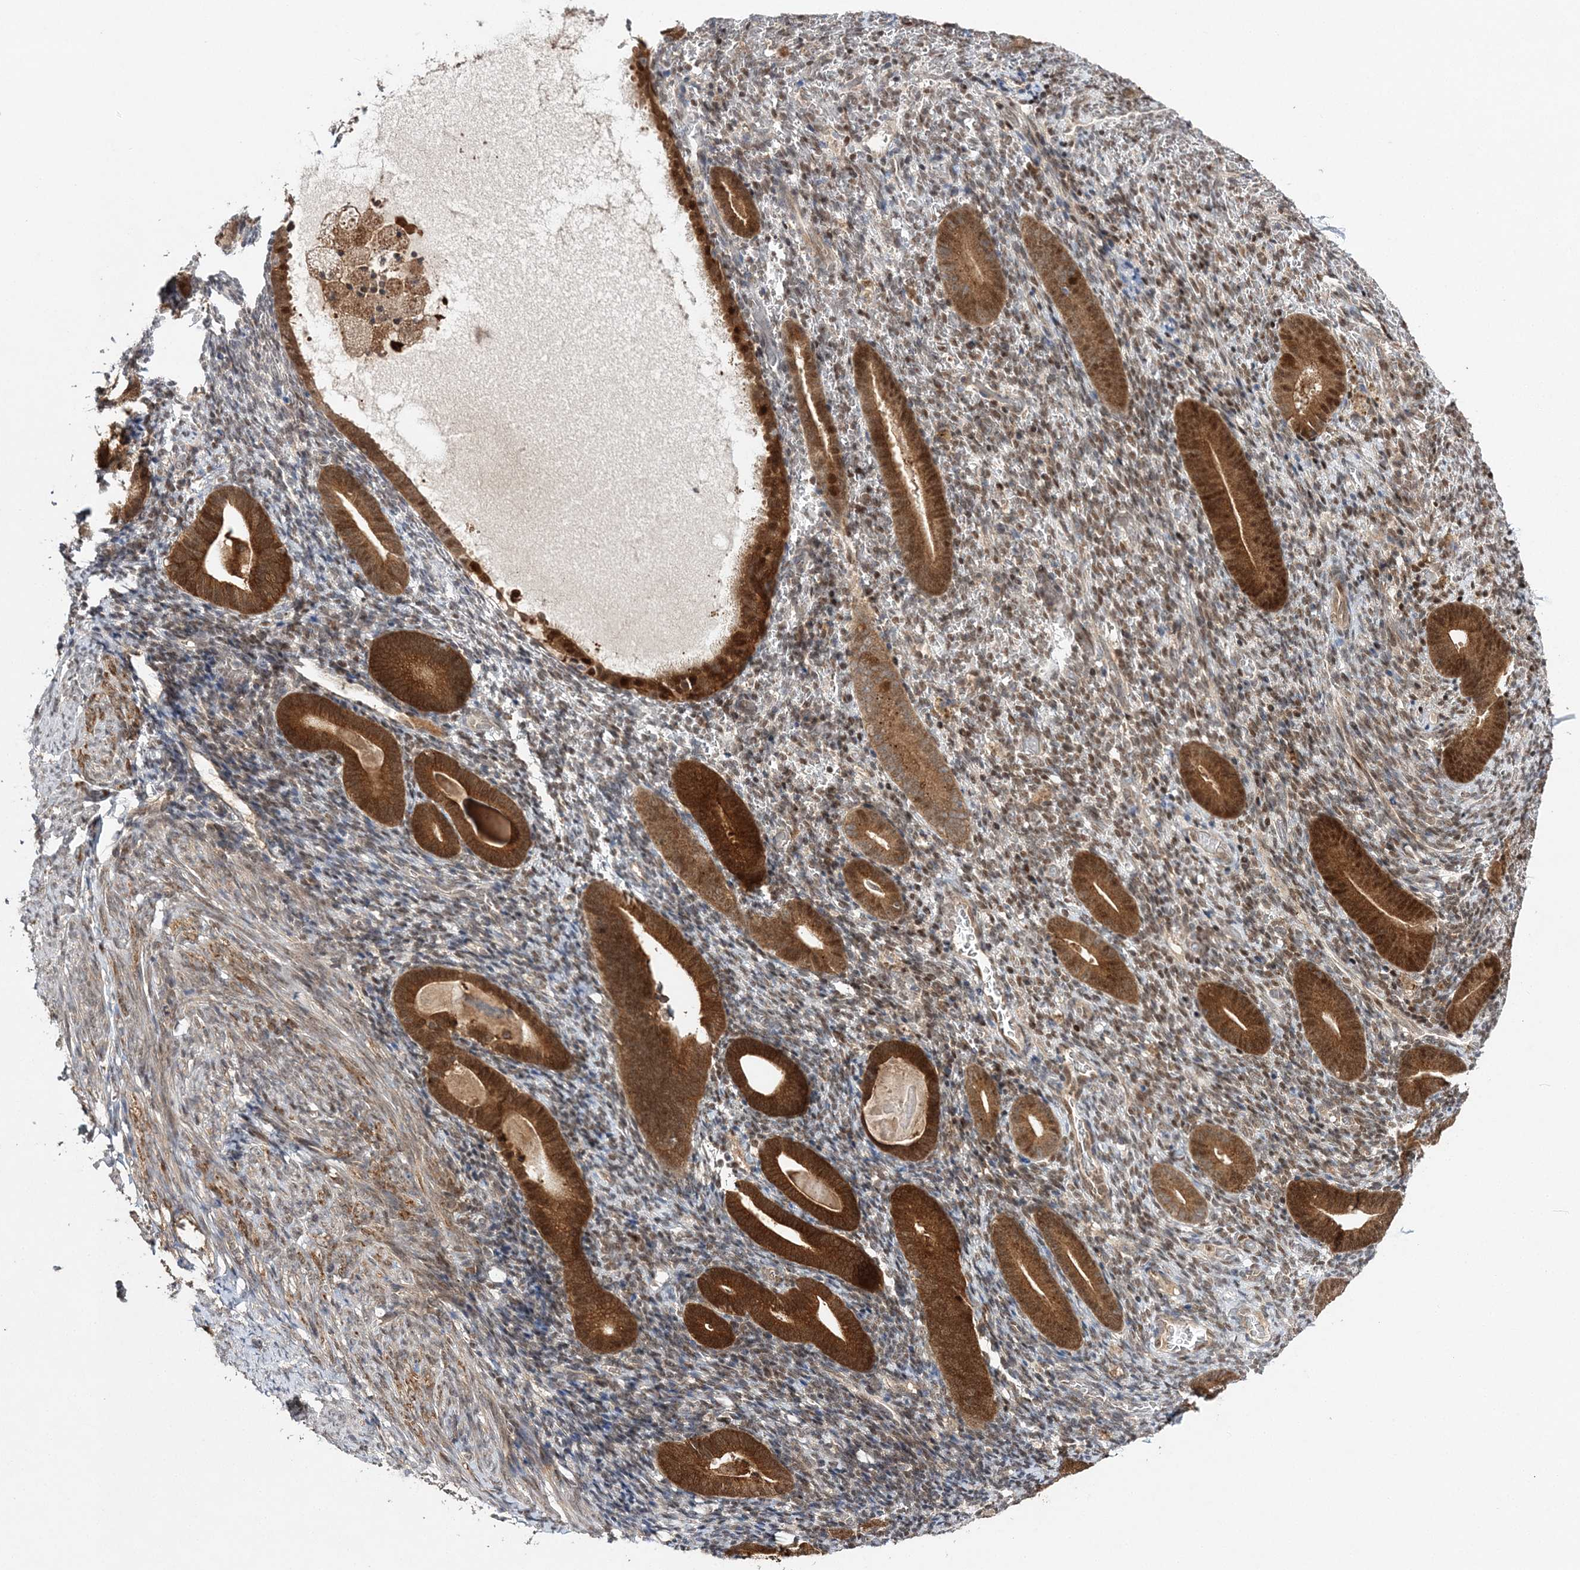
{"staining": {"intensity": "moderate", "quantity": "25%-75%", "location": "cytoplasmic/membranous"}, "tissue": "endometrium", "cell_type": "Cells in endometrial stroma", "image_type": "normal", "snomed": [{"axis": "morphology", "description": "Normal tissue, NOS"}, {"axis": "topography", "description": "Endometrium"}], "caption": "Cells in endometrial stroma exhibit moderate cytoplasmic/membranous positivity in about 25%-75% of cells in unremarkable endometrium. (DAB = brown stain, brightfield microscopy at high magnification).", "gene": "NIF3L1", "patient": {"sex": "female", "age": 51}}